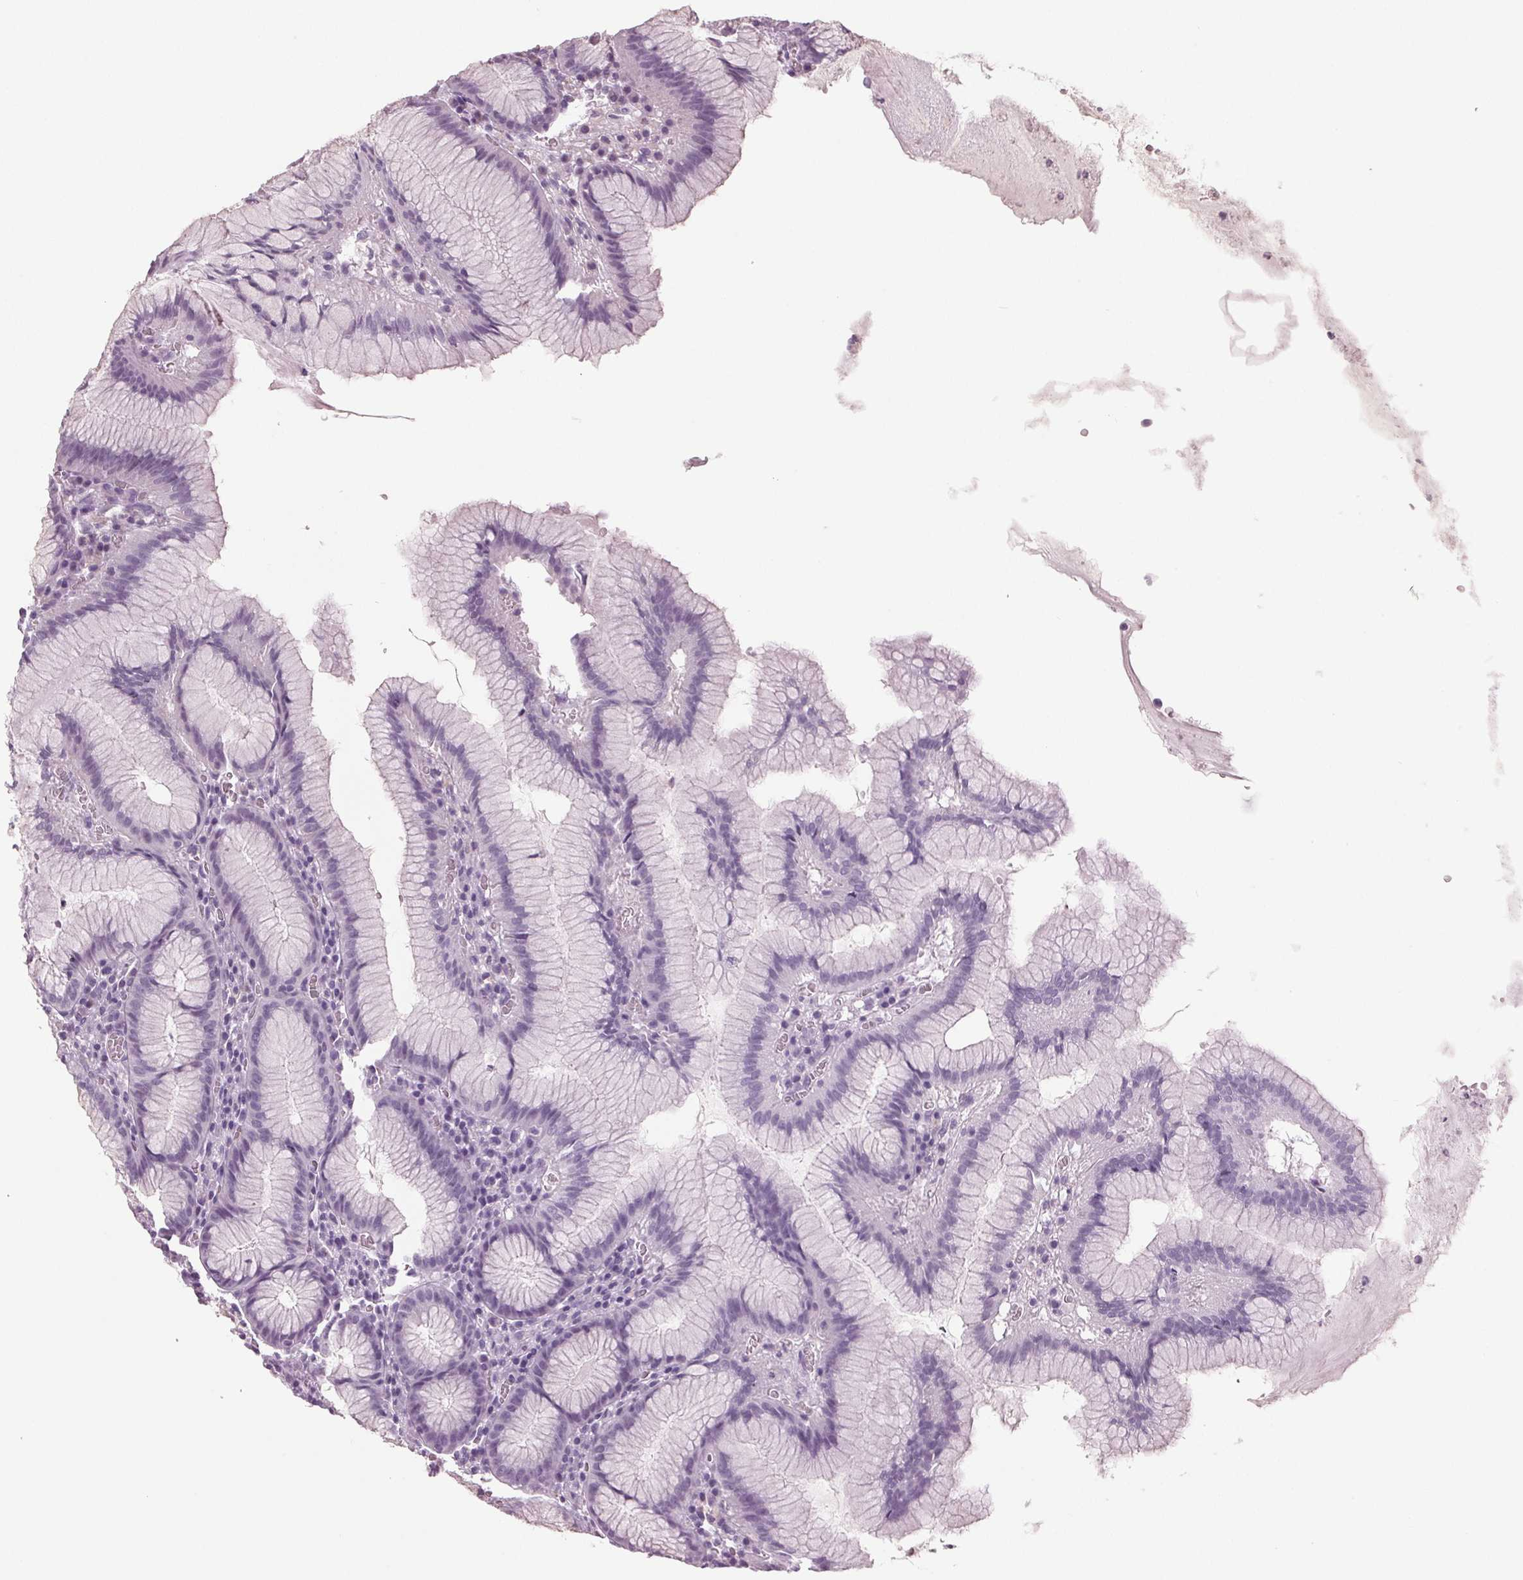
{"staining": {"intensity": "negative", "quantity": "none", "location": "none"}, "tissue": "stomach", "cell_type": "Glandular cells", "image_type": "normal", "snomed": [{"axis": "morphology", "description": "Normal tissue, NOS"}, {"axis": "topography", "description": "Stomach"}], "caption": "A photomicrograph of stomach stained for a protein displays no brown staining in glandular cells.", "gene": "DNAH12", "patient": {"sex": "male", "age": 55}}